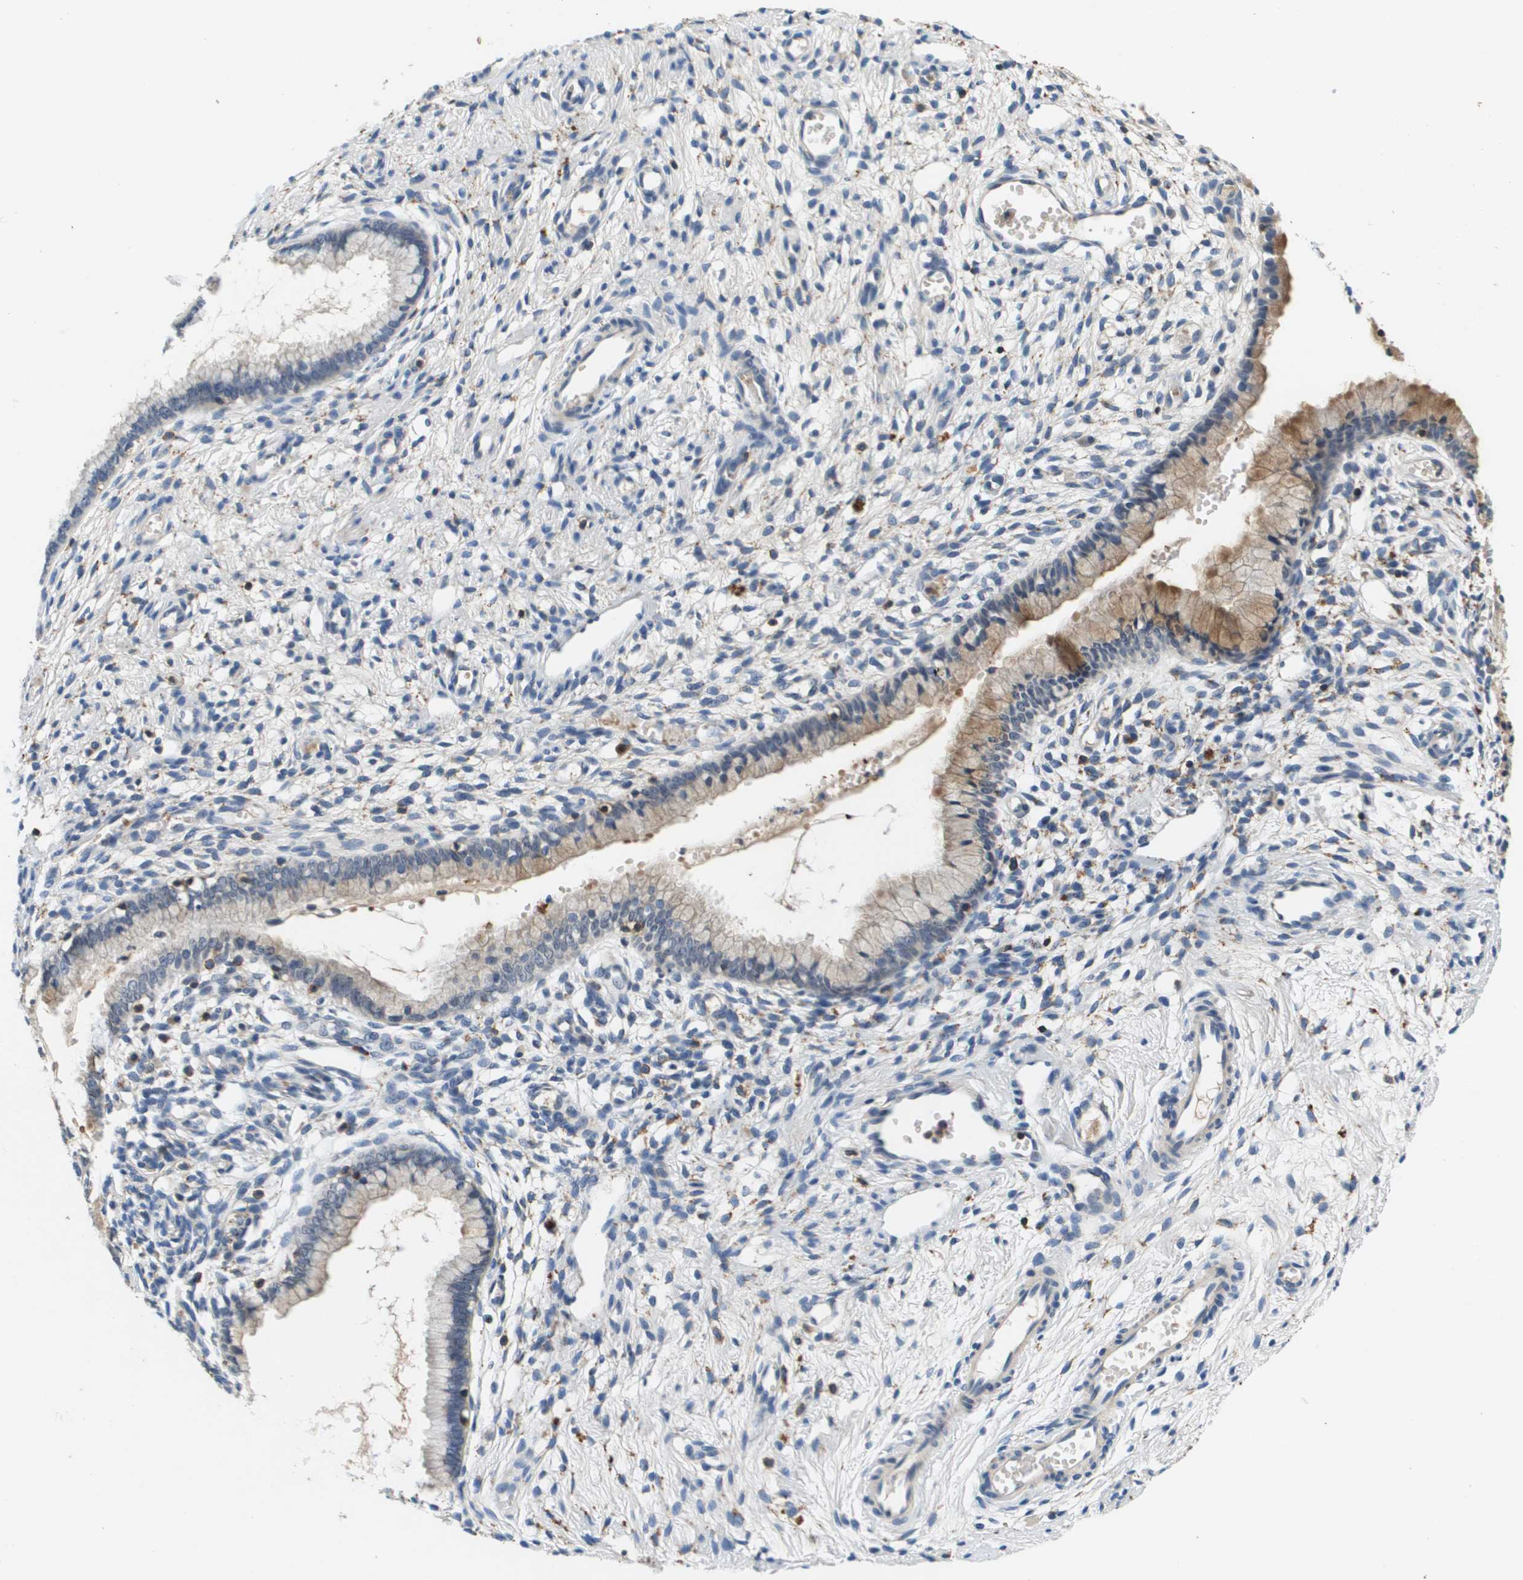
{"staining": {"intensity": "moderate", "quantity": "<25%", "location": "cytoplasmic/membranous"}, "tissue": "cervix", "cell_type": "Glandular cells", "image_type": "normal", "snomed": [{"axis": "morphology", "description": "Normal tissue, NOS"}, {"axis": "topography", "description": "Cervix"}], "caption": "IHC (DAB) staining of unremarkable human cervix shows moderate cytoplasmic/membranous protein staining in approximately <25% of glandular cells.", "gene": "KCNQ5", "patient": {"sex": "female", "age": 65}}